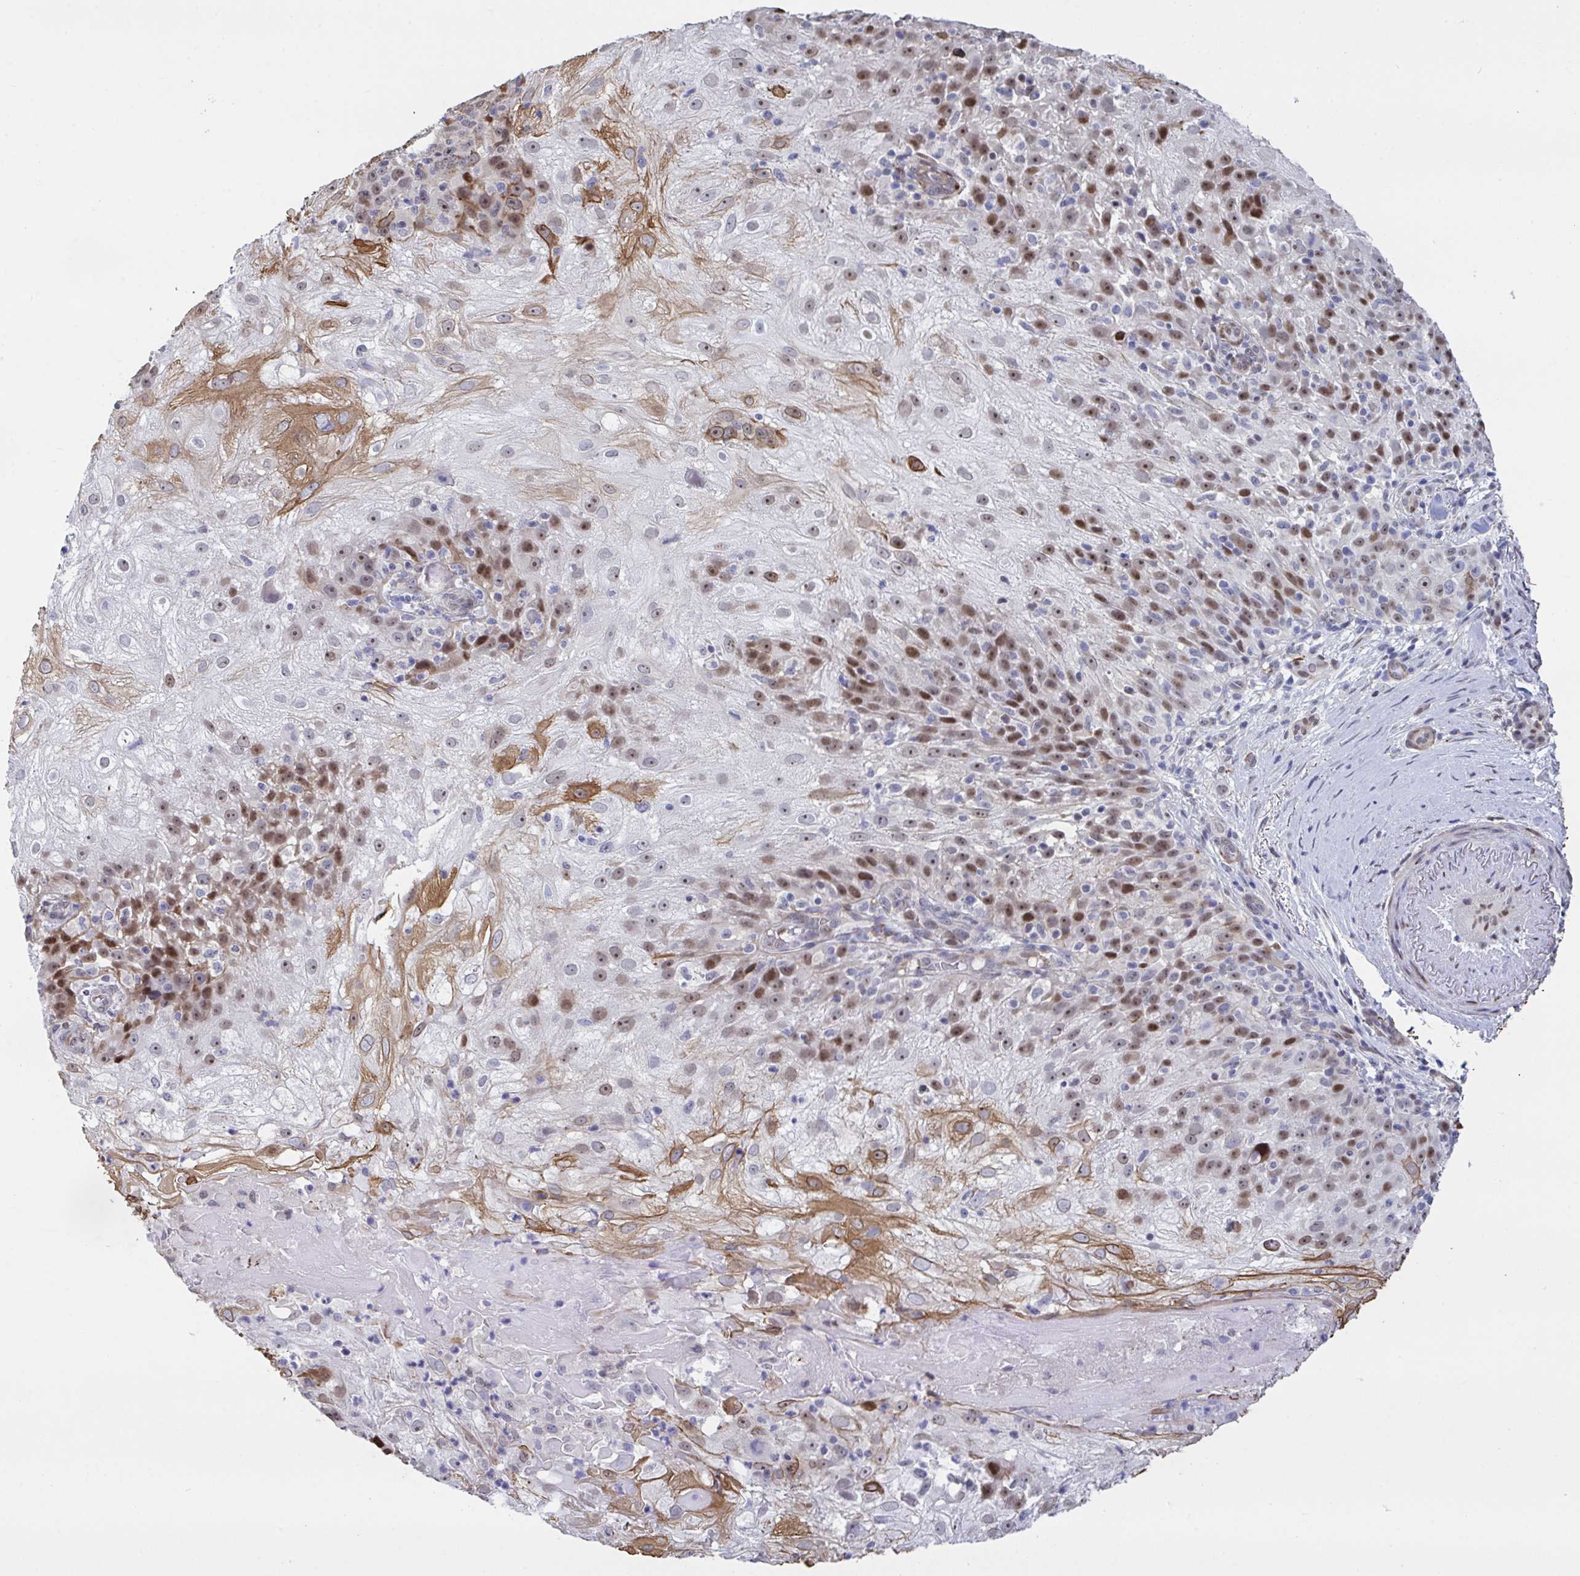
{"staining": {"intensity": "moderate", "quantity": ">75%", "location": "cytoplasmic/membranous,nuclear"}, "tissue": "skin cancer", "cell_type": "Tumor cells", "image_type": "cancer", "snomed": [{"axis": "morphology", "description": "Normal tissue, NOS"}, {"axis": "morphology", "description": "Squamous cell carcinoma, NOS"}, {"axis": "topography", "description": "Skin"}], "caption": "A histopathology image showing moderate cytoplasmic/membranous and nuclear staining in approximately >75% of tumor cells in skin cancer, as visualized by brown immunohistochemical staining.", "gene": "PELI2", "patient": {"sex": "female", "age": 83}}